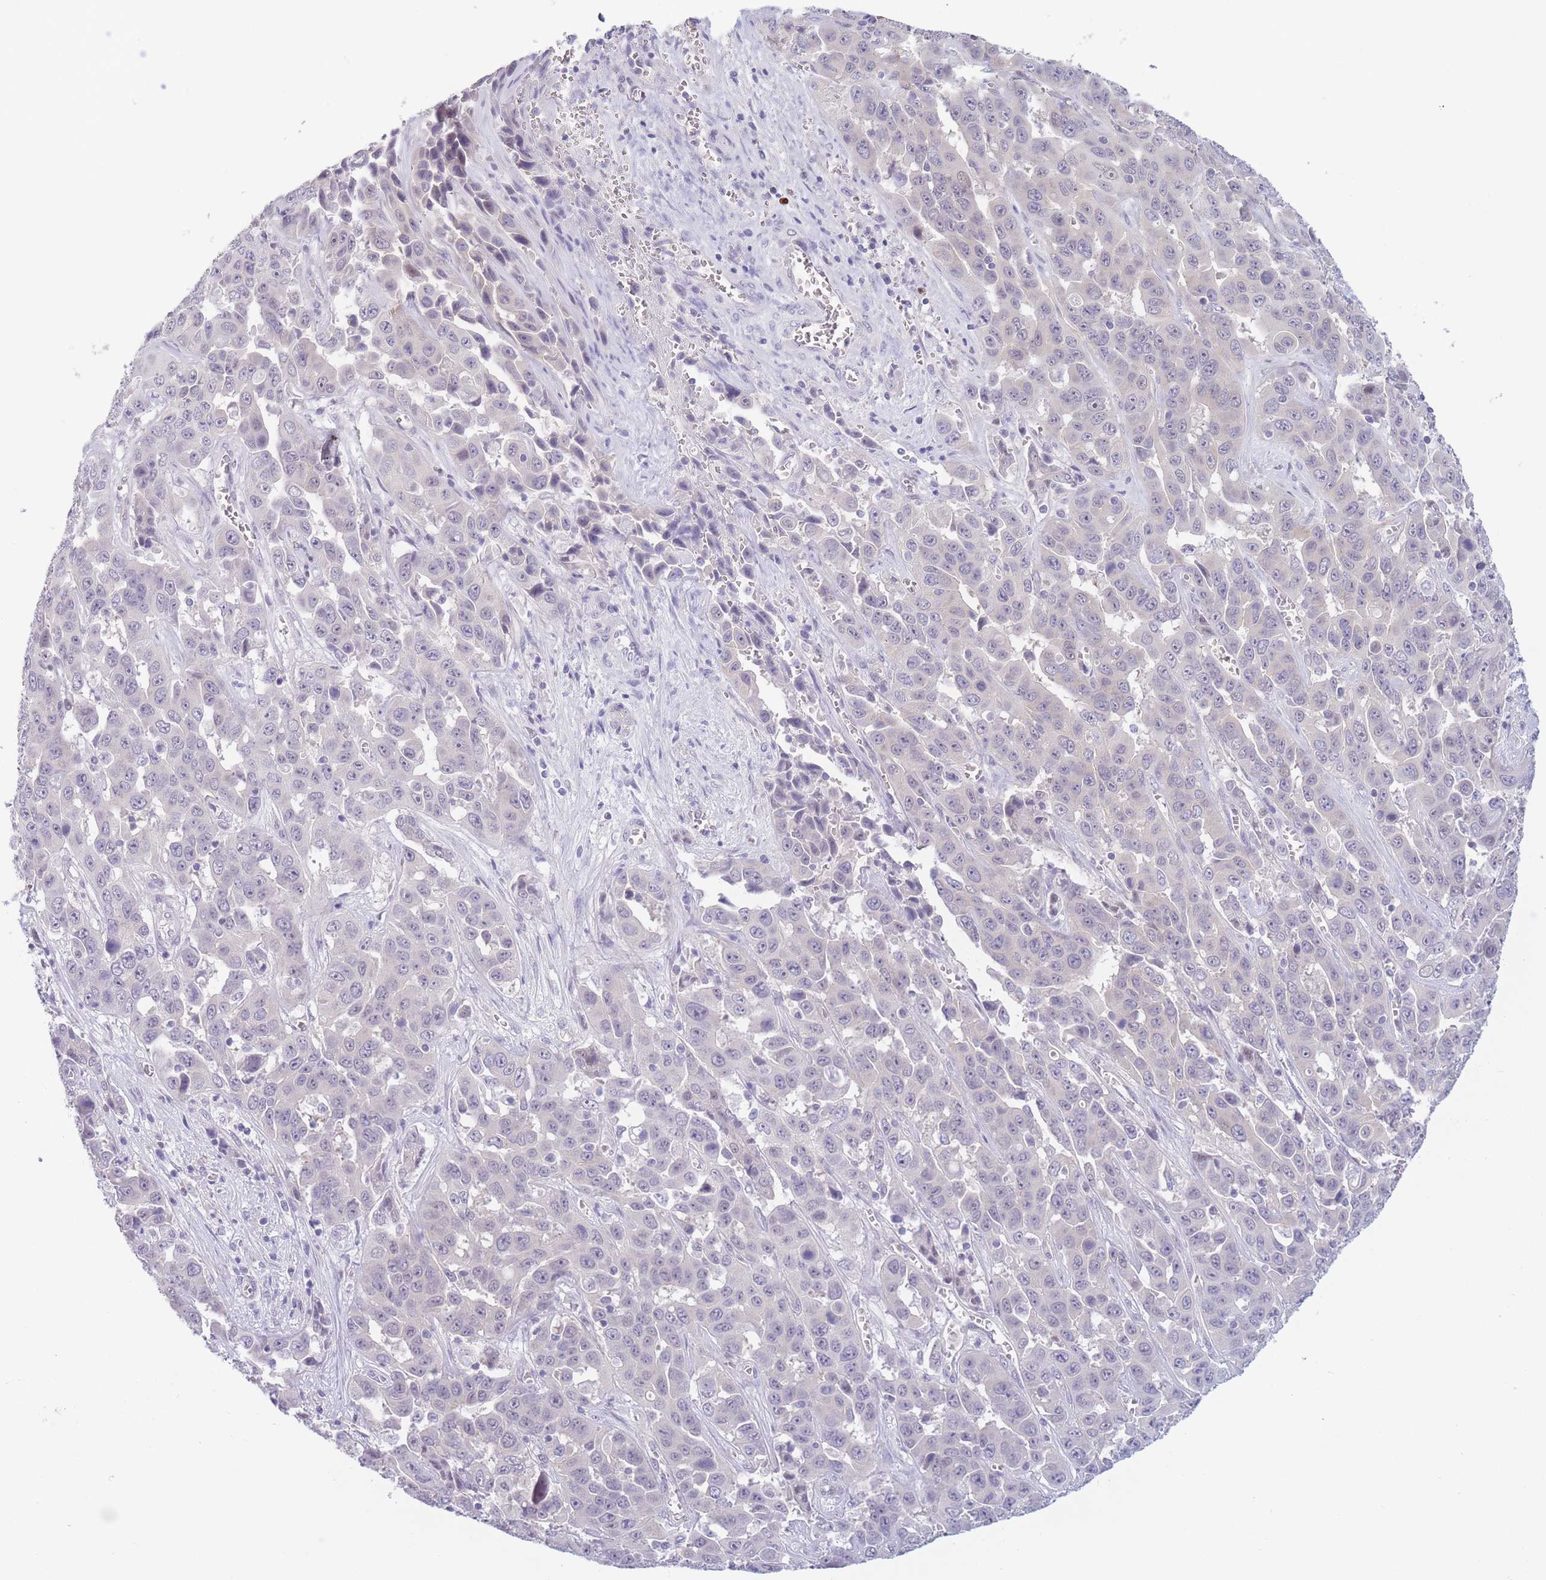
{"staining": {"intensity": "negative", "quantity": "none", "location": "none"}, "tissue": "liver cancer", "cell_type": "Tumor cells", "image_type": "cancer", "snomed": [{"axis": "morphology", "description": "Cholangiocarcinoma"}, {"axis": "topography", "description": "Liver"}], "caption": "DAB immunohistochemical staining of liver cancer displays no significant staining in tumor cells.", "gene": "ZNF439", "patient": {"sex": "female", "age": 52}}